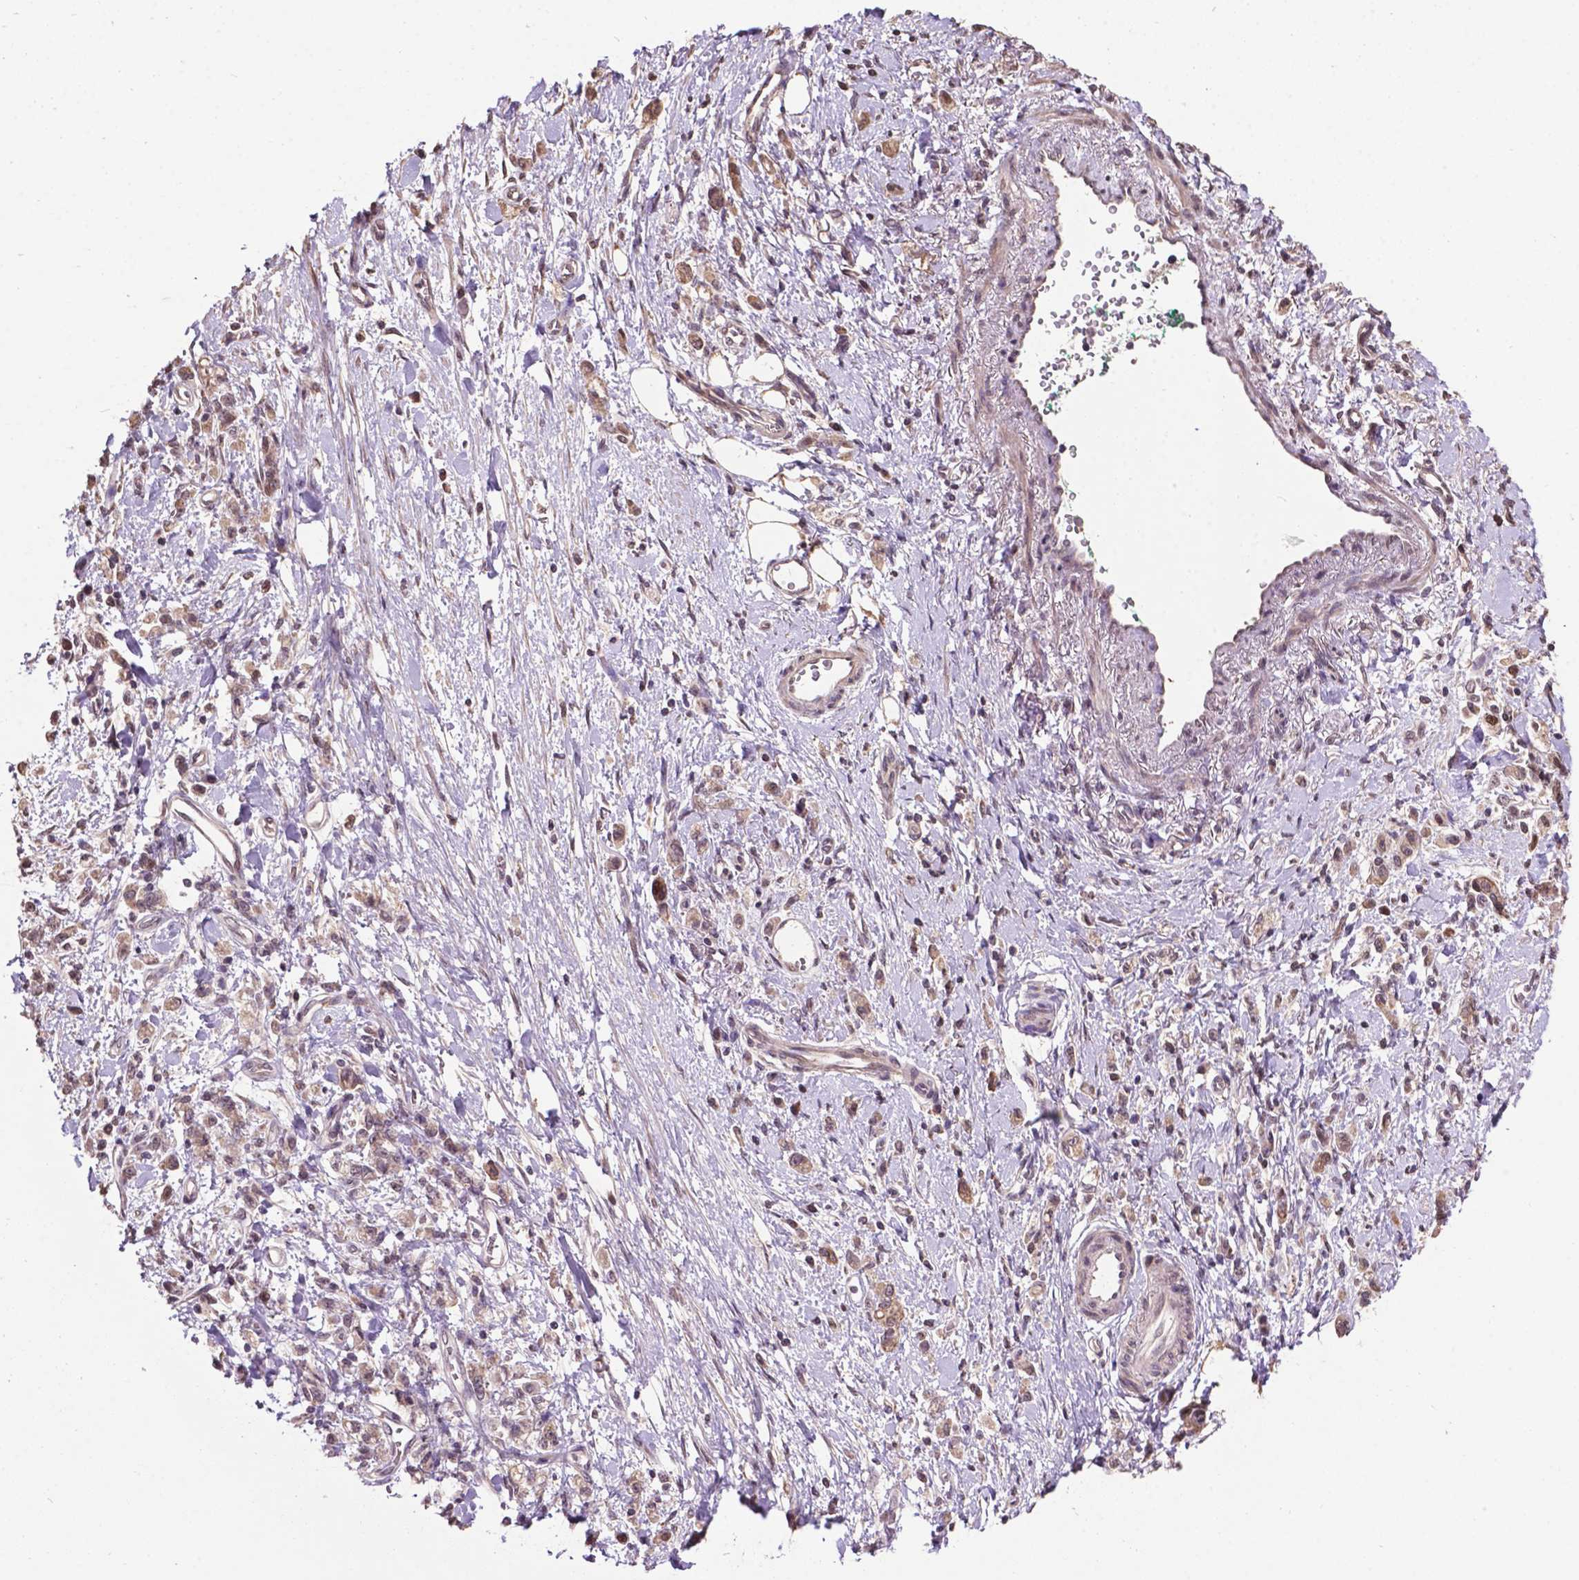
{"staining": {"intensity": "weak", "quantity": "25%-75%", "location": "cytoplasmic/membranous"}, "tissue": "stomach cancer", "cell_type": "Tumor cells", "image_type": "cancer", "snomed": [{"axis": "morphology", "description": "Adenocarcinoma, NOS"}, {"axis": "topography", "description": "Stomach"}], "caption": "Stomach adenocarcinoma tissue displays weak cytoplasmic/membranous positivity in about 25%-75% of tumor cells", "gene": "GLRA2", "patient": {"sex": "male", "age": 77}}